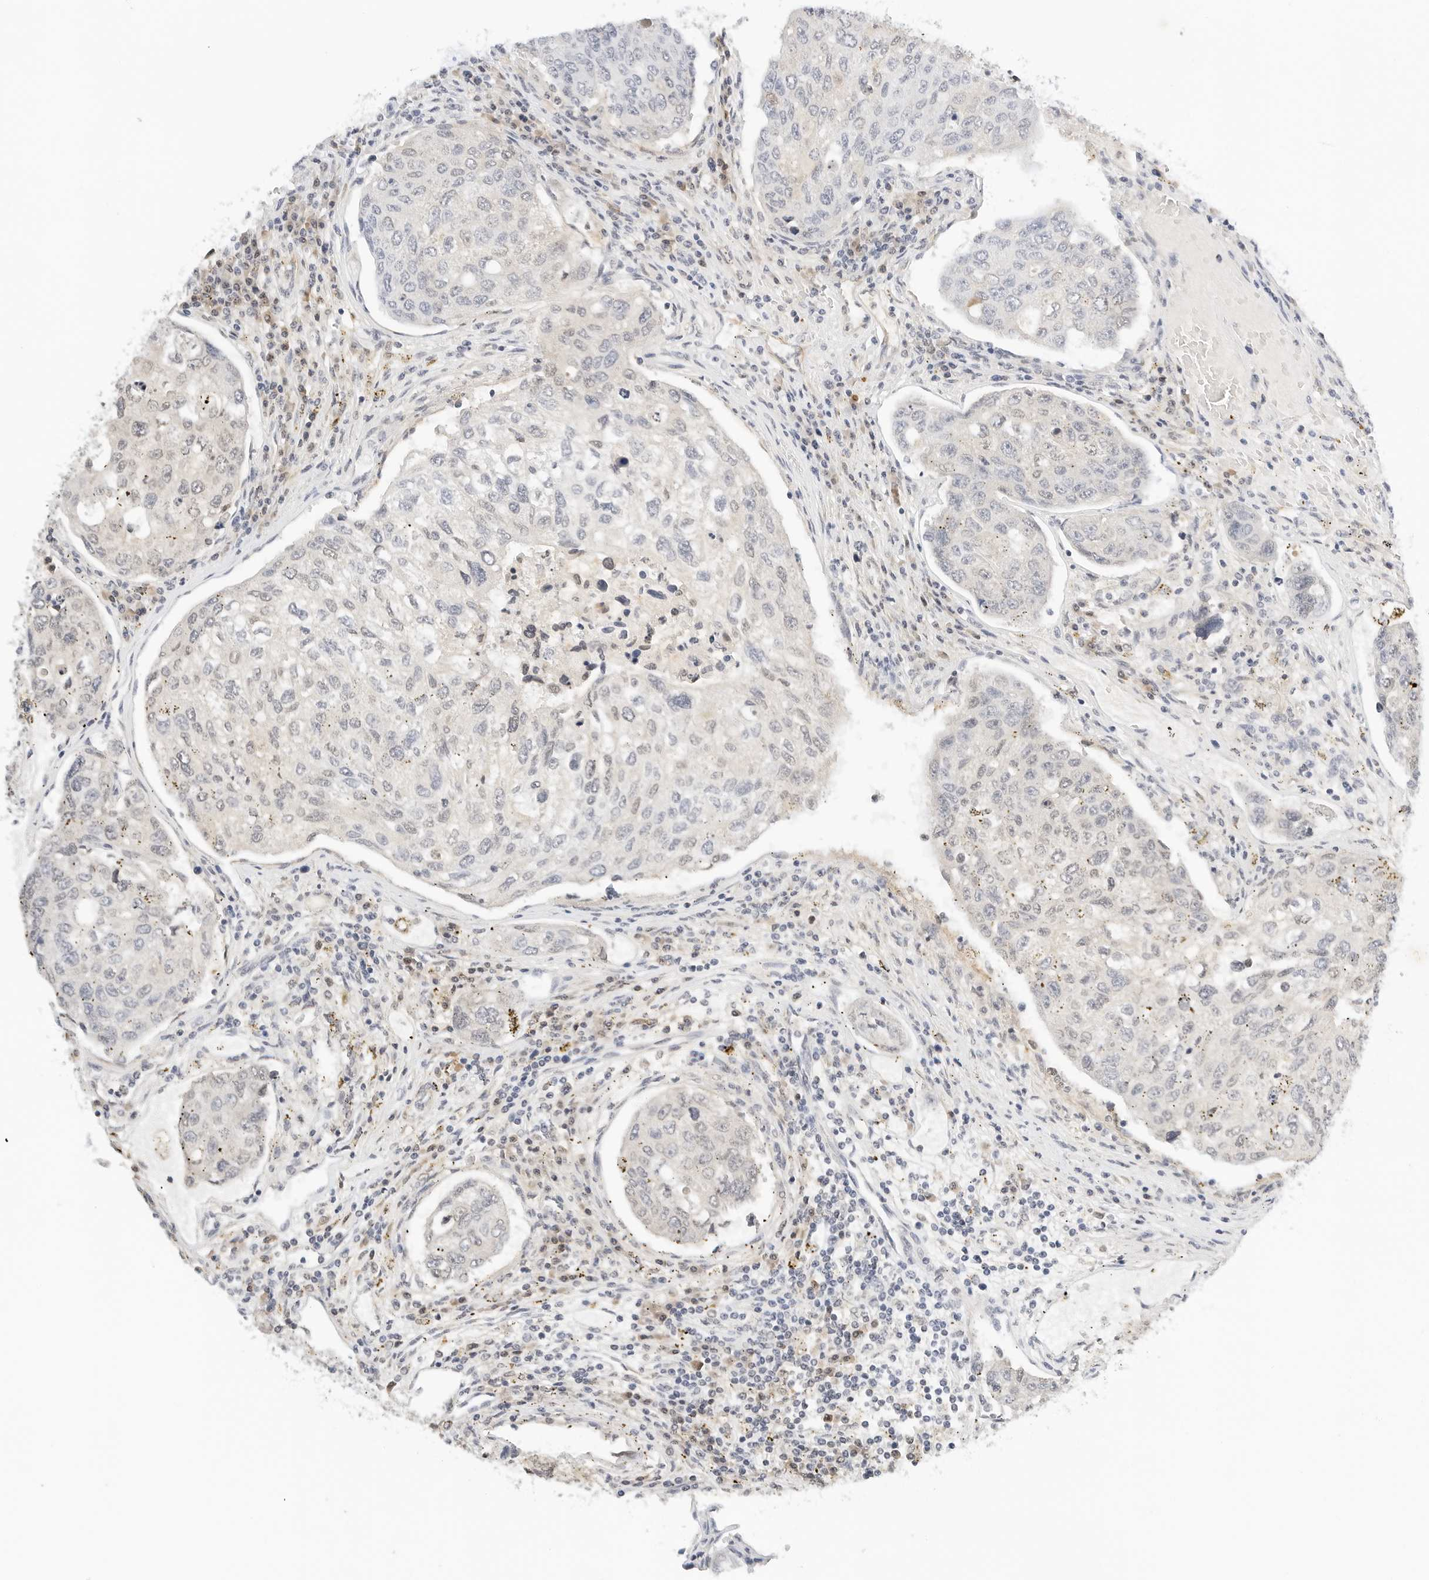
{"staining": {"intensity": "negative", "quantity": "none", "location": "none"}, "tissue": "urothelial cancer", "cell_type": "Tumor cells", "image_type": "cancer", "snomed": [{"axis": "morphology", "description": "Urothelial carcinoma, High grade"}, {"axis": "topography", "description": "Lymph node"}, {"axis": "topography", "description": "Urinary bladder"}], "caption": "Histopathology image shows no significant protein staining in tumor cells of urothelial carcinoma (high-grade). (DAB (3,3'-diaminobenzidine) IHC with hematoxylin counter stain).", "gene": "PKDCC", "patient": {"sex": "male", "age": 51}}